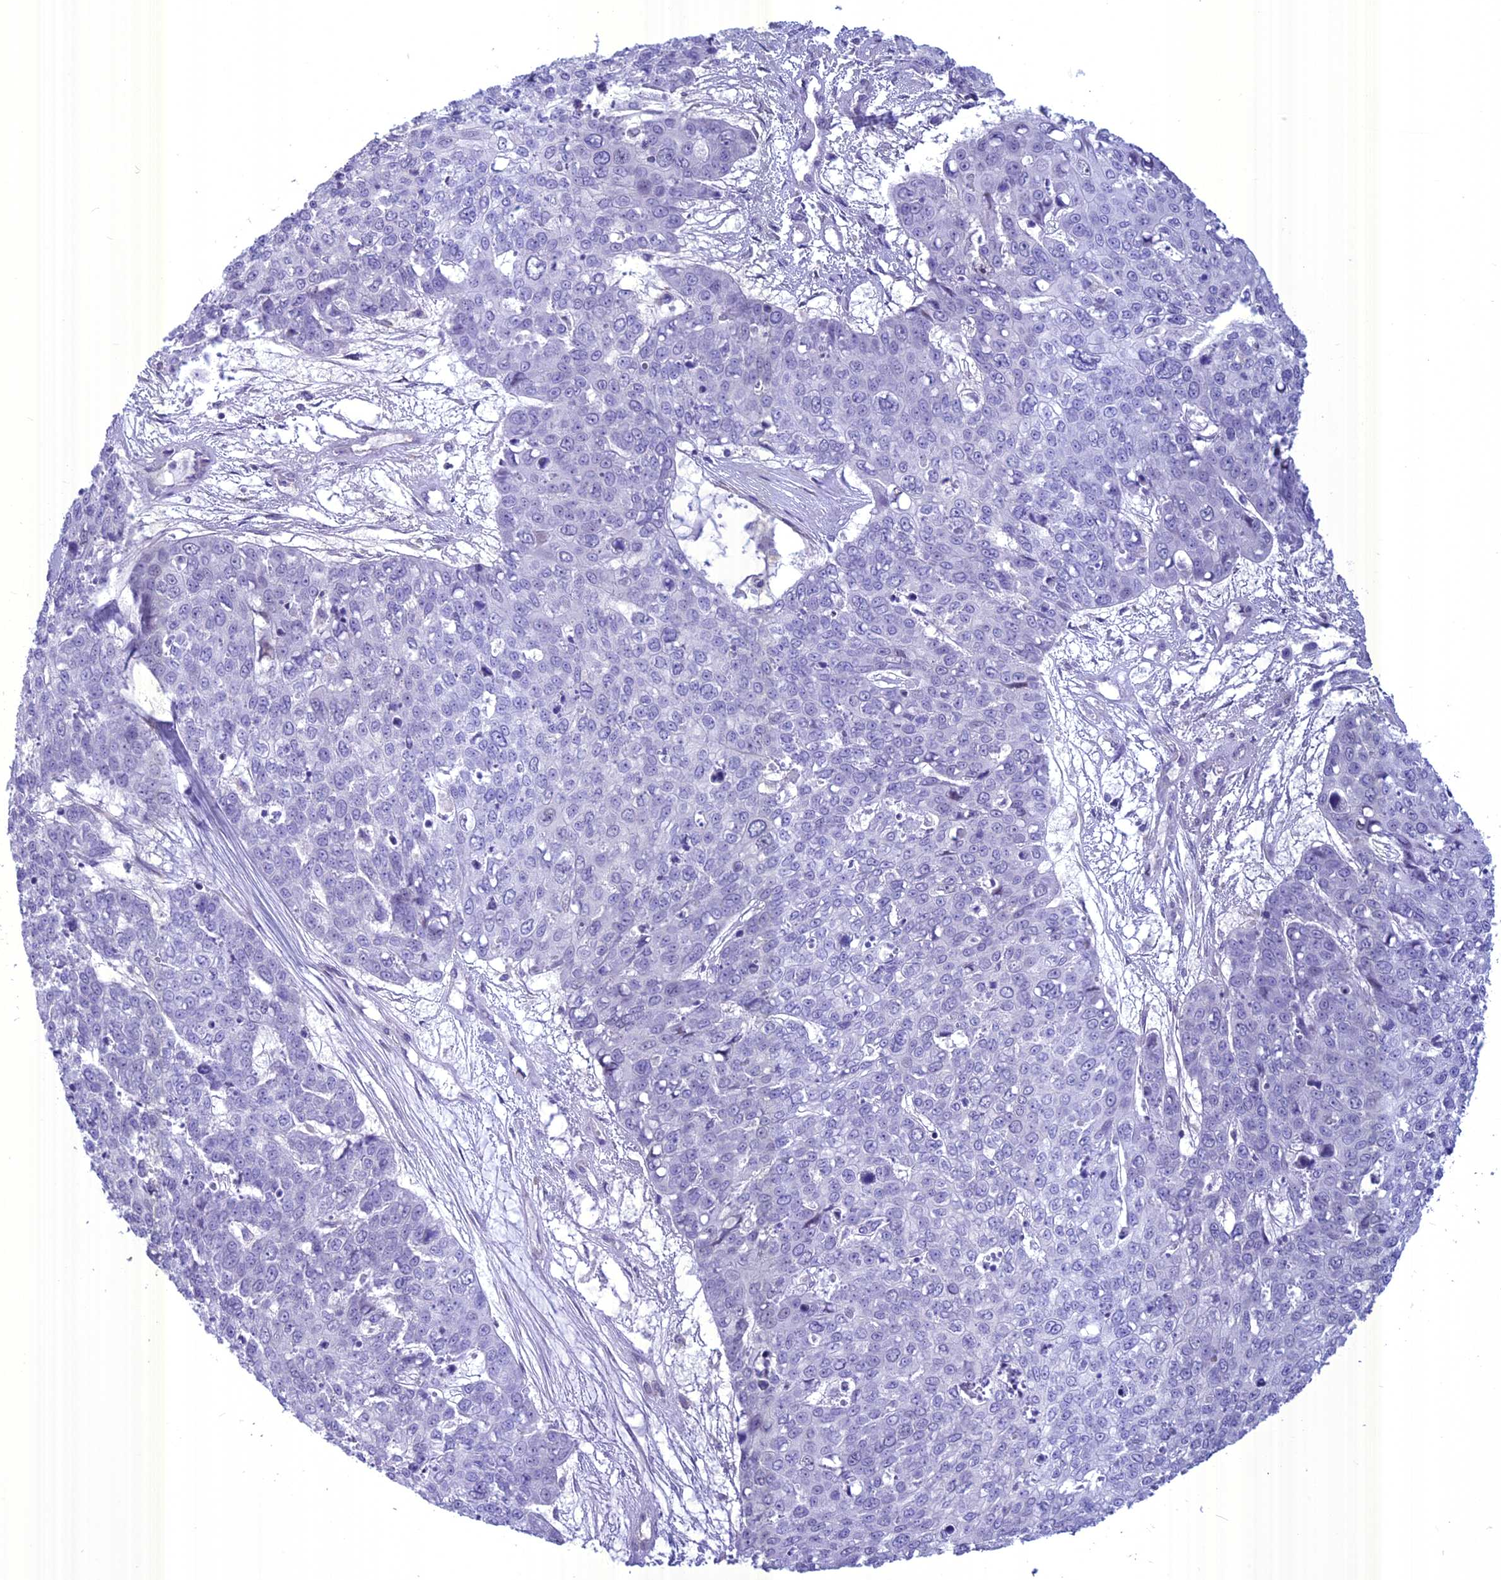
{"staining": {"intensity": "negative", "quantity": "none", "location": "none"}, "tissue": "skin cancer", "cell_type": "Tumor cells", "image_type": "cancer", "snomed": [{"axis": "morphology", "description": "Squamous cell carcinoma, NOS"}, {"axis": "topography", "description": "Skin"}], "caption": "A high-resolution micrograph shows IHC staining of skin cancer, which shows no significant staining in tumor cells. (DAB (3,3'-diaminobenzidine) immunohistochemistry visualized using brightfield microscopy, high magnification).", "gene": "SPHKAP", "patient": {"sex": "male", "age": 71}}